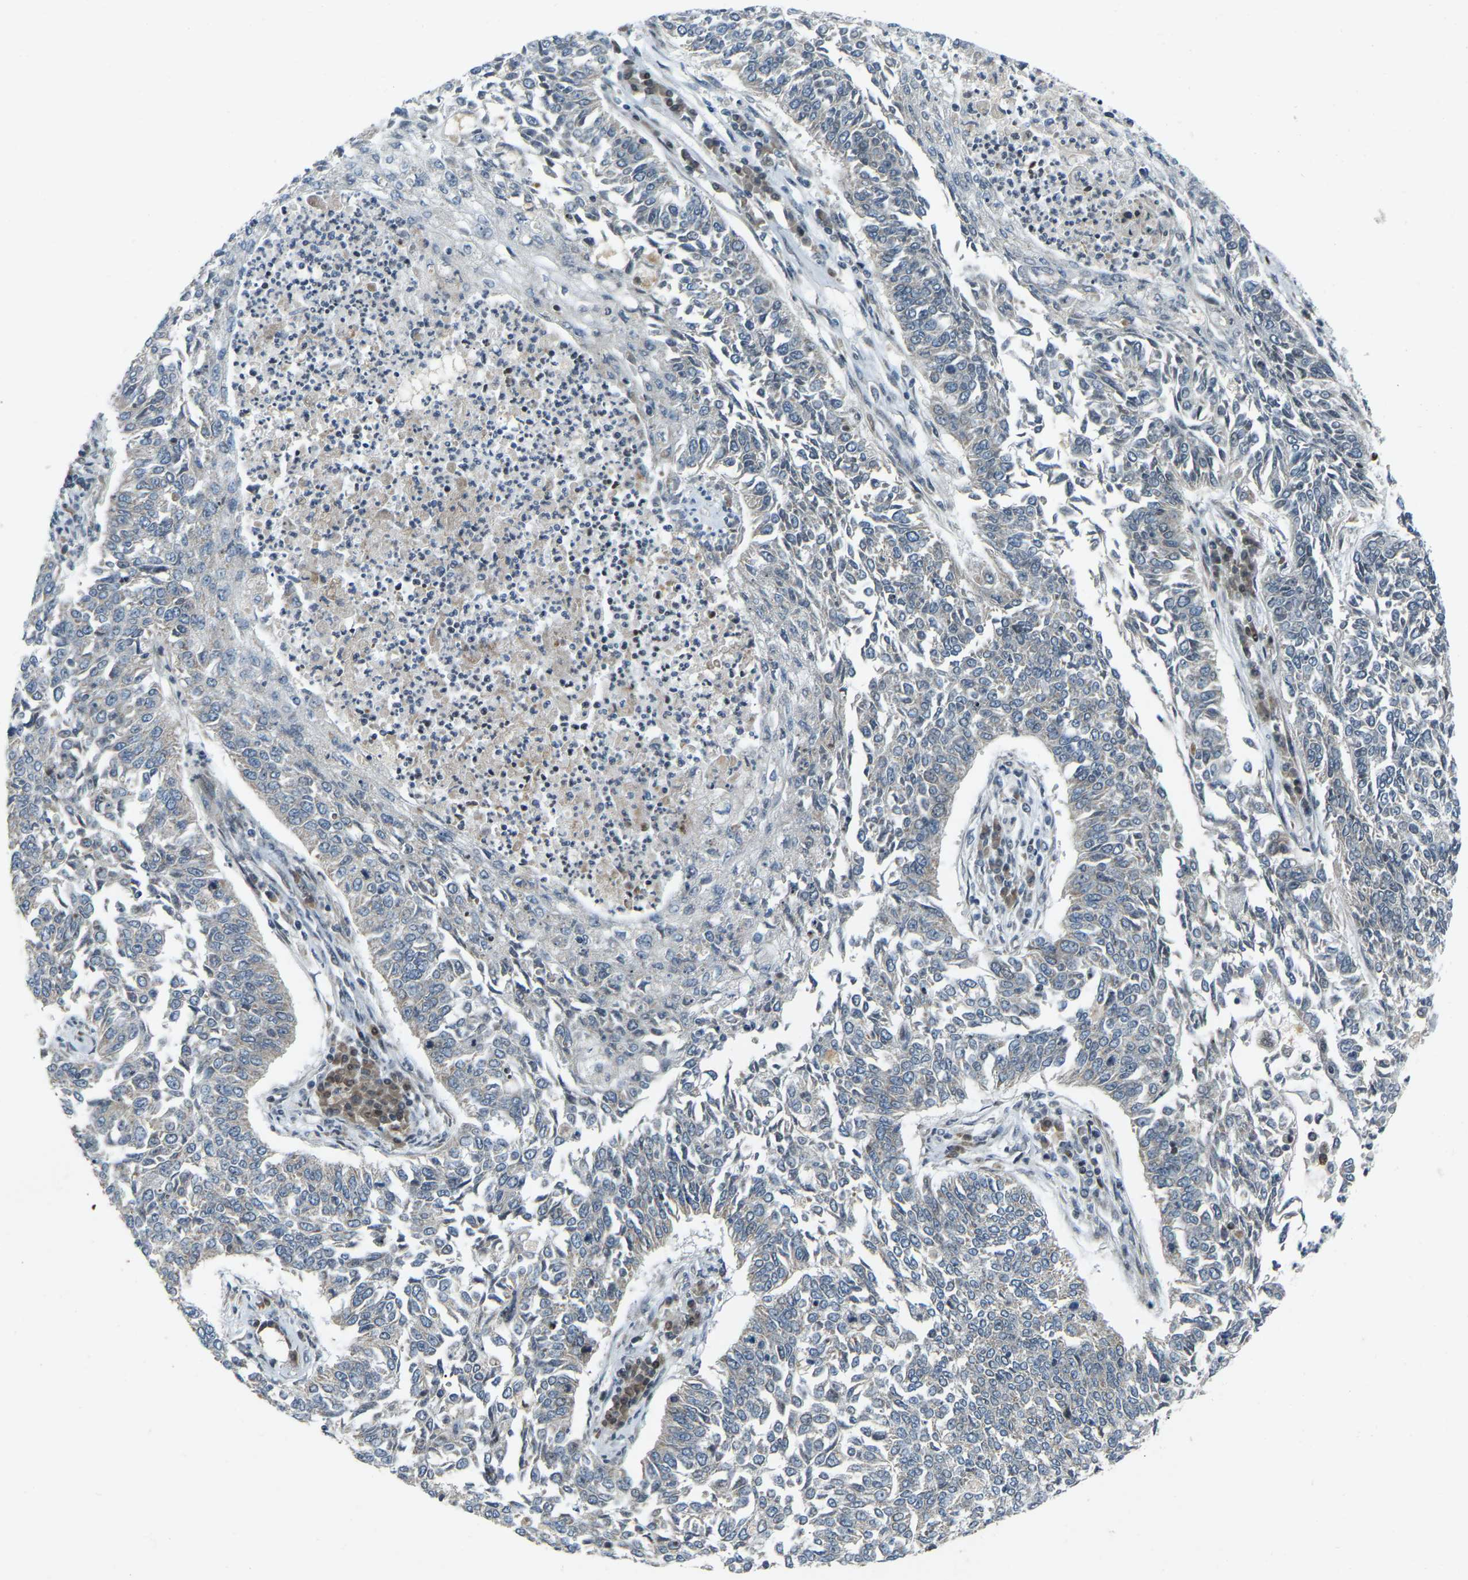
{"staining": {"intensity": "negative", "quantity": "none", "location": "none"}, "tissue": "lung cancer", "cell_type": "Tumor cells", "image_type": "cancer", "snomed": [{"axis": "morphology", "description": "Normal tissue, NOS"}, {"axis": "morphology", "description": "Squamous cell carcinoma, NOS"}, {"axis": "topography", "description": "Cartilage tissue"}, {"axis": "topography", "description": "Bronchus"}, {"axis": "topography", "description": "Lung"}], "caption": "Lung squamous cell carcinoma was stained to show a protein in brown. There is no significant expression in tumor cells.", "gene": "PARL", "patient": {"sex": "female", "age": 49}}